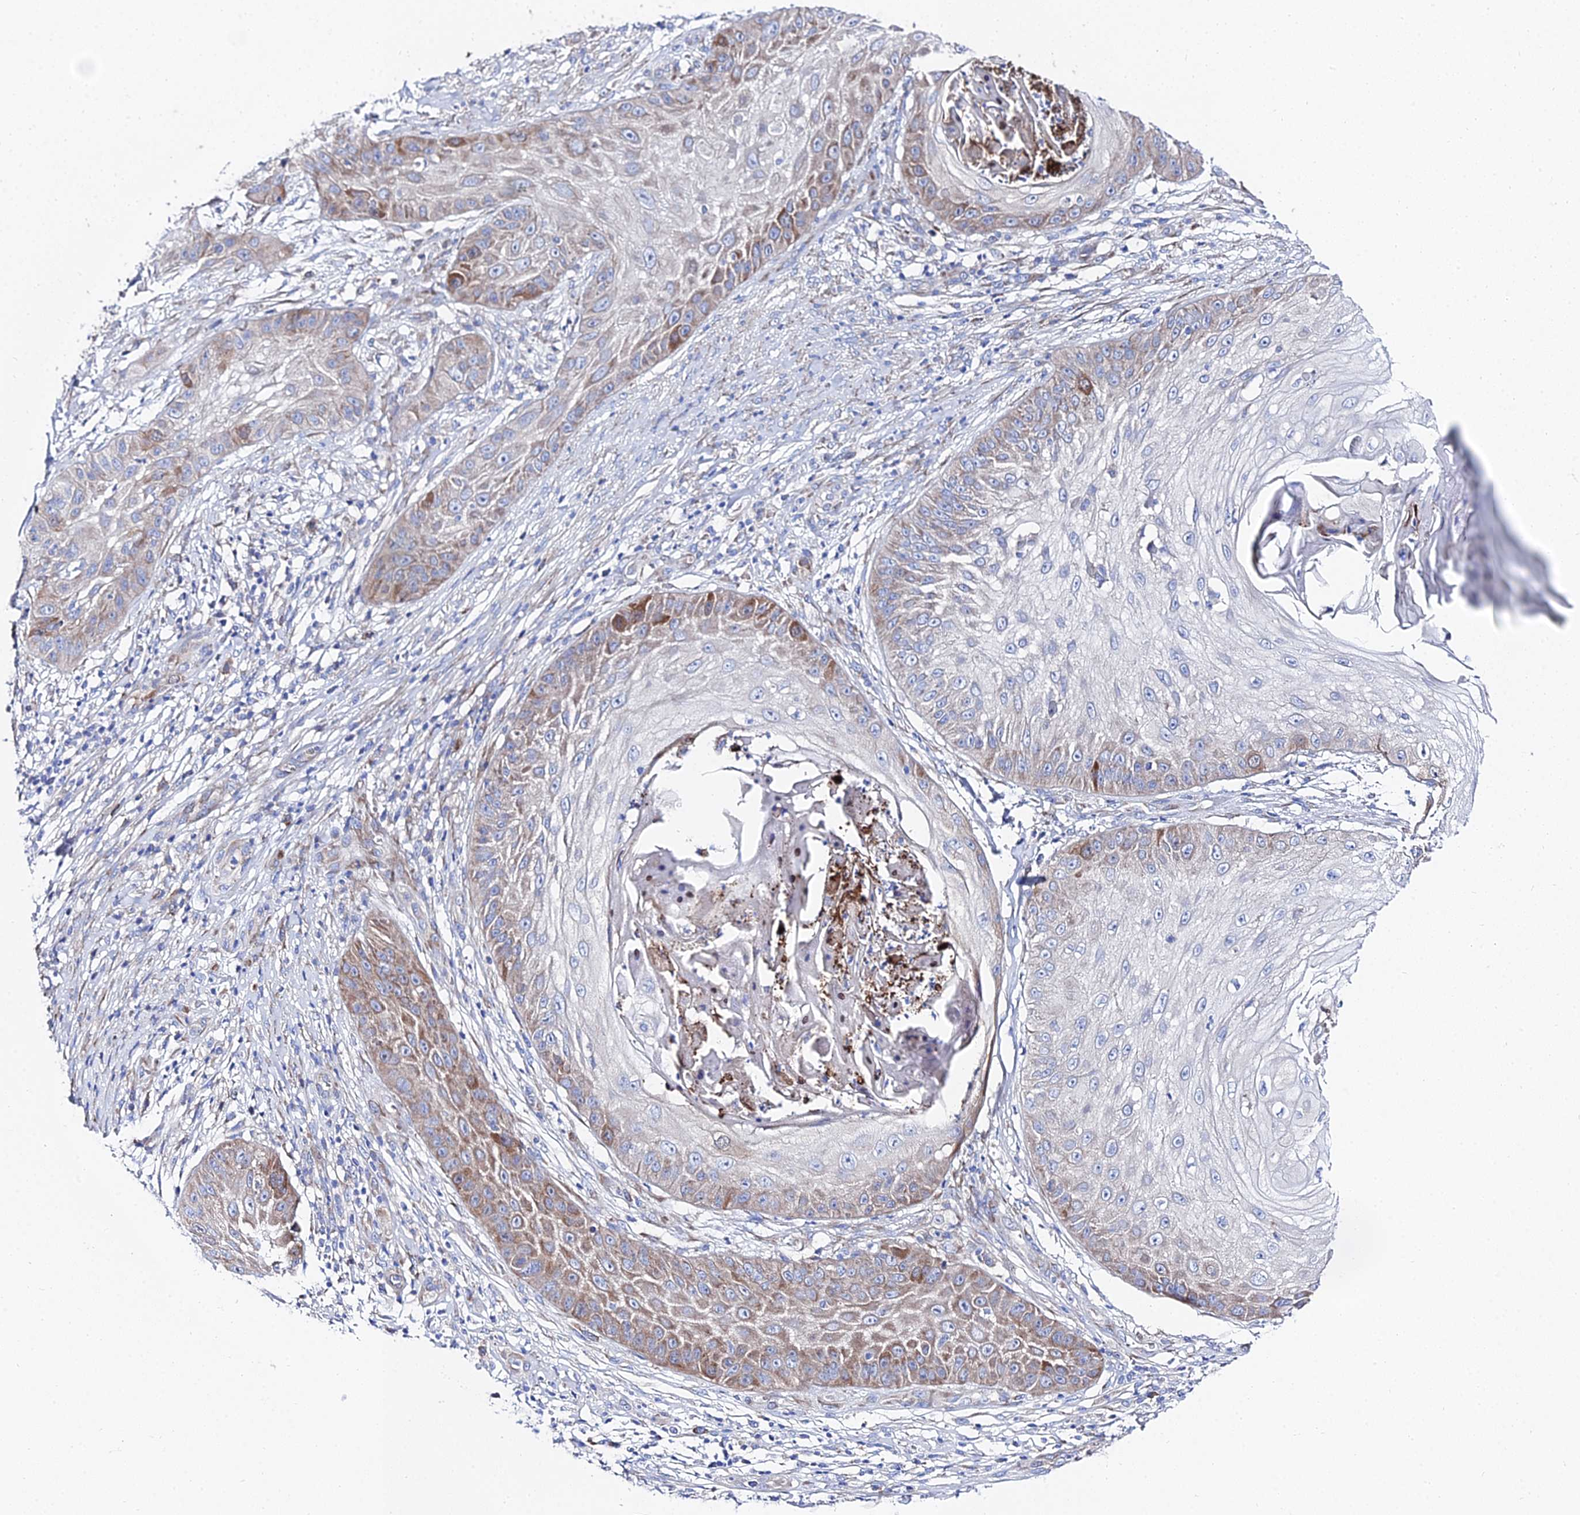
{"staining": {"intensity": "moderate", "quantity": "<25%", "location": "cytoplasmic/membranous"}, "tissue": "skin cancer", "cell_type": "Tumor cells", "image_type": "cancer", "snomed": [{"axis": "morphology", "description": "Squamous cell carcinoma, NOS"}, {"axis": "topography", "description": "Skin"}], "caption": "Protein expression by IHC demonstrates moderate cytoplasmic/membranous staining in about <25% of tumor cells in skin cancer.", "gene": "PTTG1", "patient": {"sex": "male", "age": 70}}